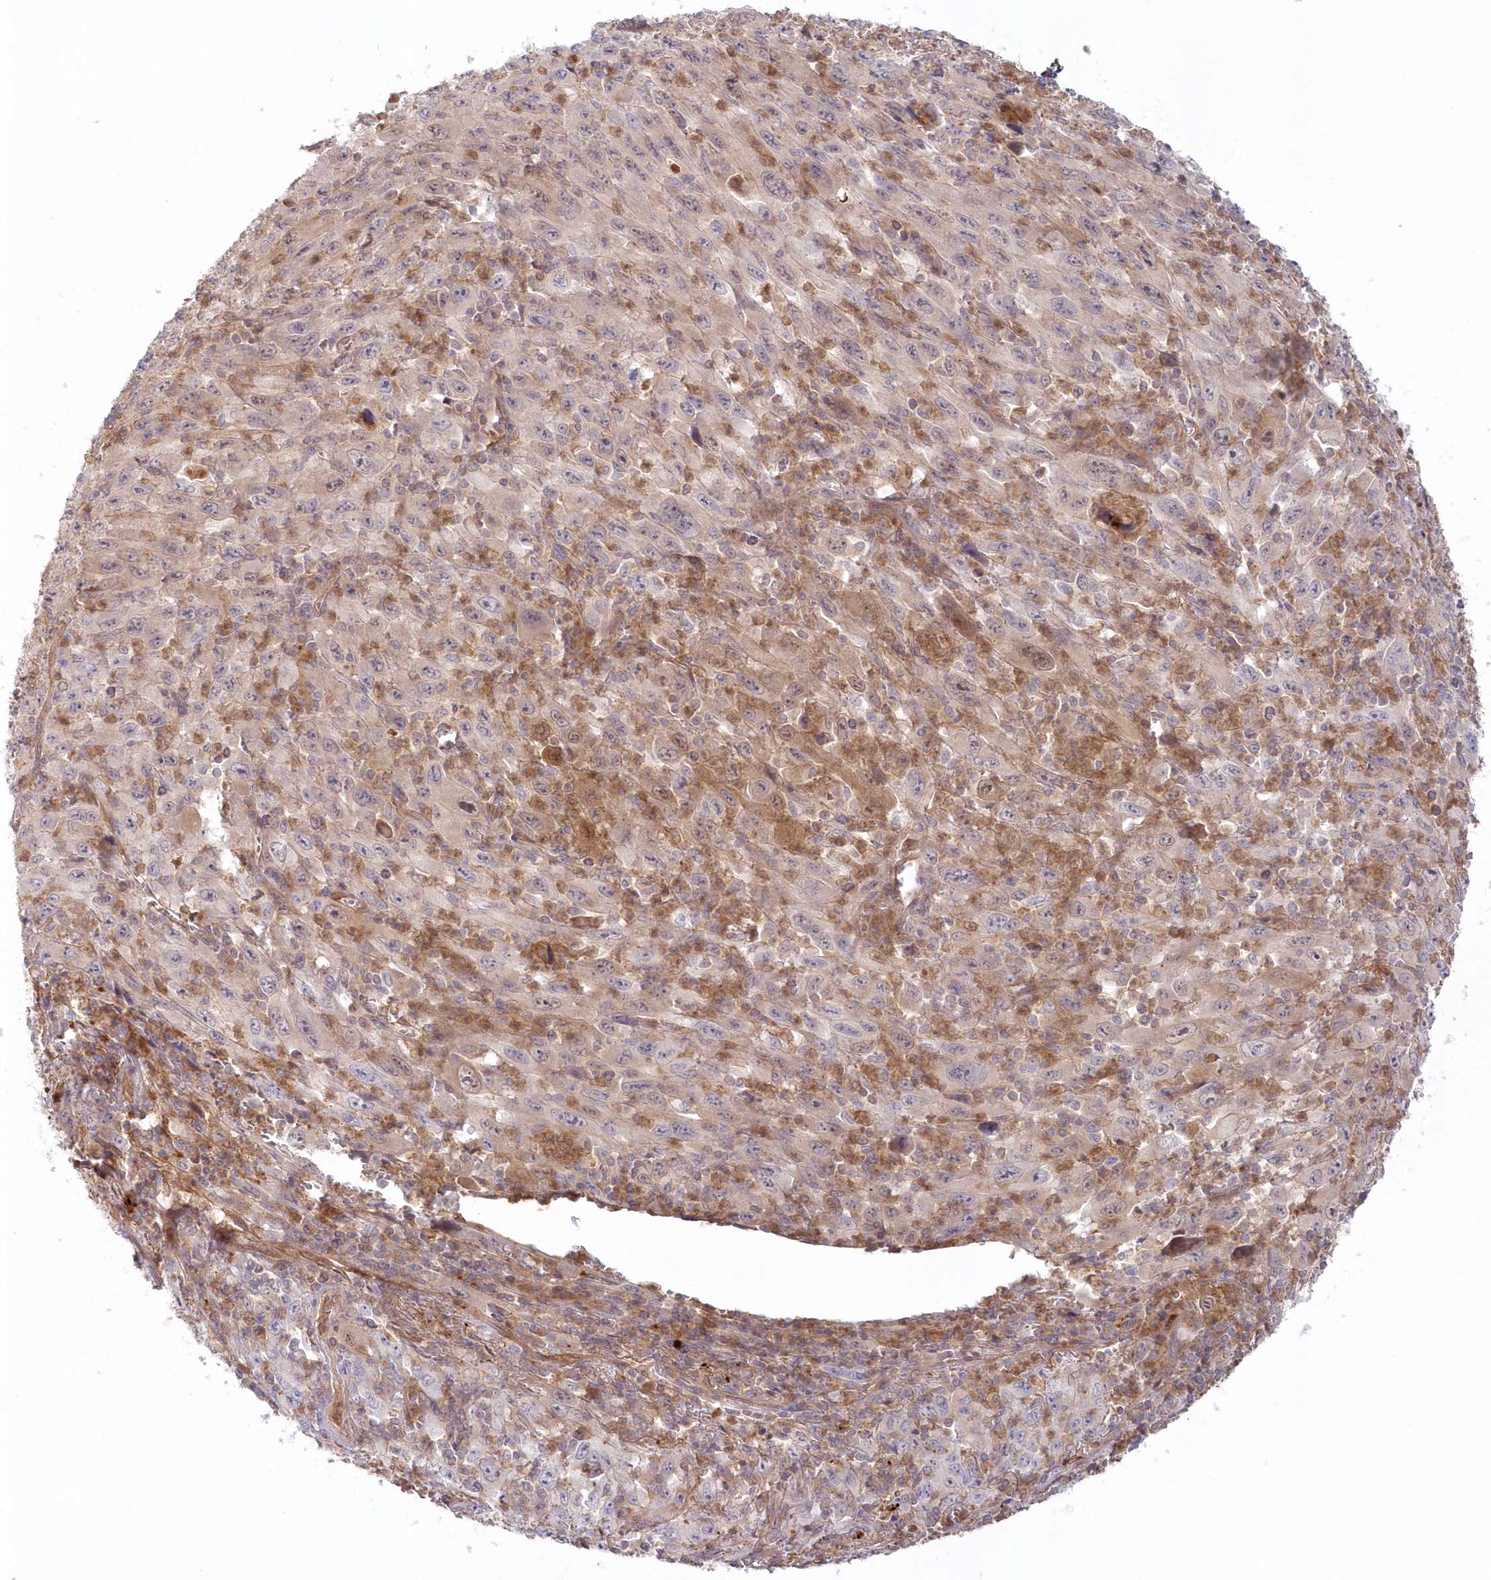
{"staining": {"intensity": "weak", "quantity": "25%-75%", "location": "cytoplasmic/membranous"}, "tissue": "melanoma", "cell_type": "Tumor cells", "image_type": "cancer", "snomed": [{"axis": "morphology", "description": "Malignant melanoma, Metastatic site"}, {"axis": "topography", "description": "Skin"}], "caption": "Immunohistochemical staining of malignant melanoma (metastatic site) displays low levels of weak cytoplasmic/membranous staining in about 25%-75% of tumor cells.", "gene": "GBE1", "patient": {"sex": "female", "age": 56}}